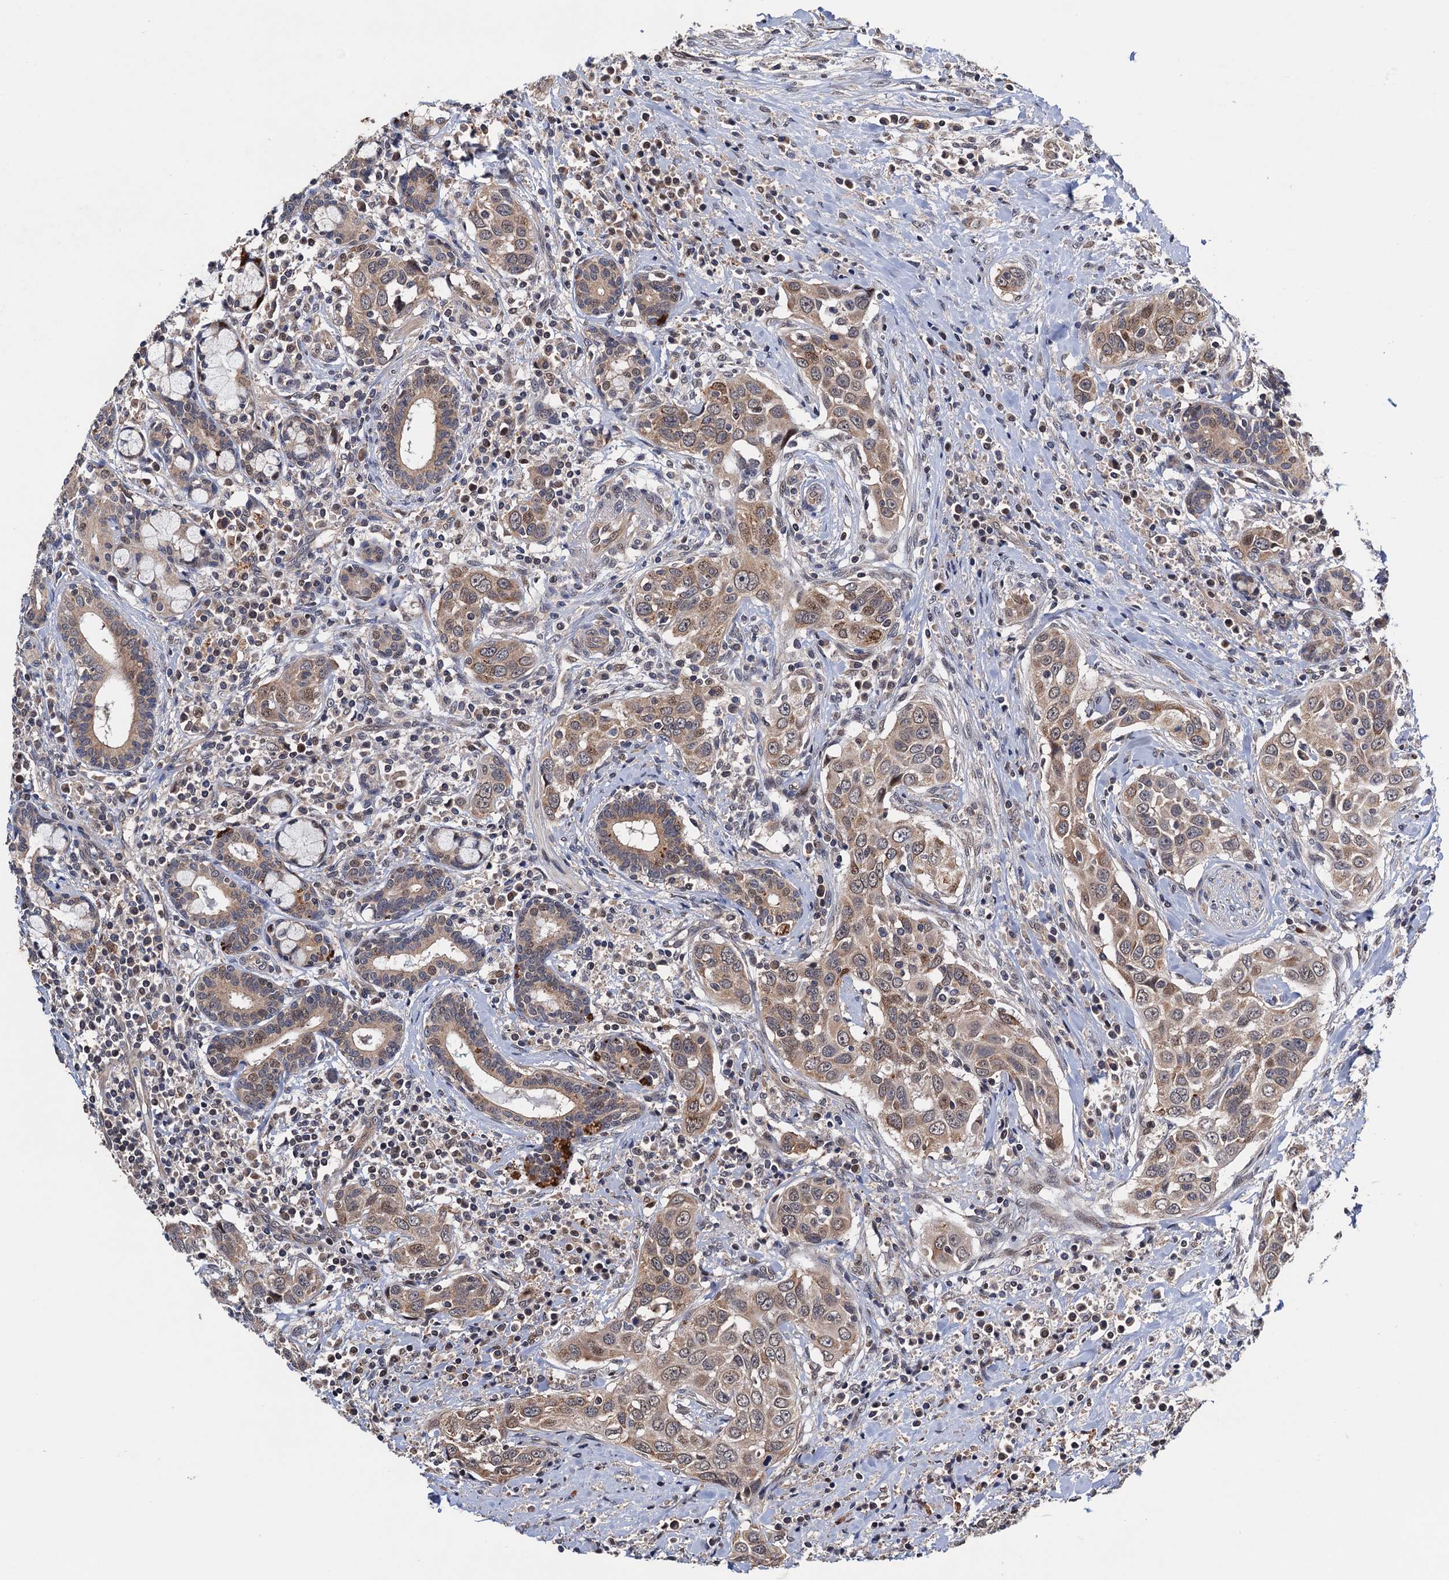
{"staining": {"intensity": "moderate", "quantity": ">75%", "location": "cytoplasmic/membranous"}, "tissue": "head and neck cancer", "cell_type": "Tumor cells", "image_type": "cancer", "snomed": [{"axis": "morphology", "description": "Squamous cell carcinoma, NOS"}, {"axis": "topography", "description": "Oral tissue"}, {"axis": "topography", "description": "Head-Neck"}], "caption": "IHC (DAB (3,3'-diaminobenzidine)) staining of head and neck cancer (squamous cell carcinoma) demonstrates moderate cytoplasmic/membranous protein staining in approximately >75% of tumor cells. Immunohistochemistry stains the protein of interest in brown and the nuclei are stained blue.", "gene": "NAA16", "patient": {"sex": "female", "age": 50}}